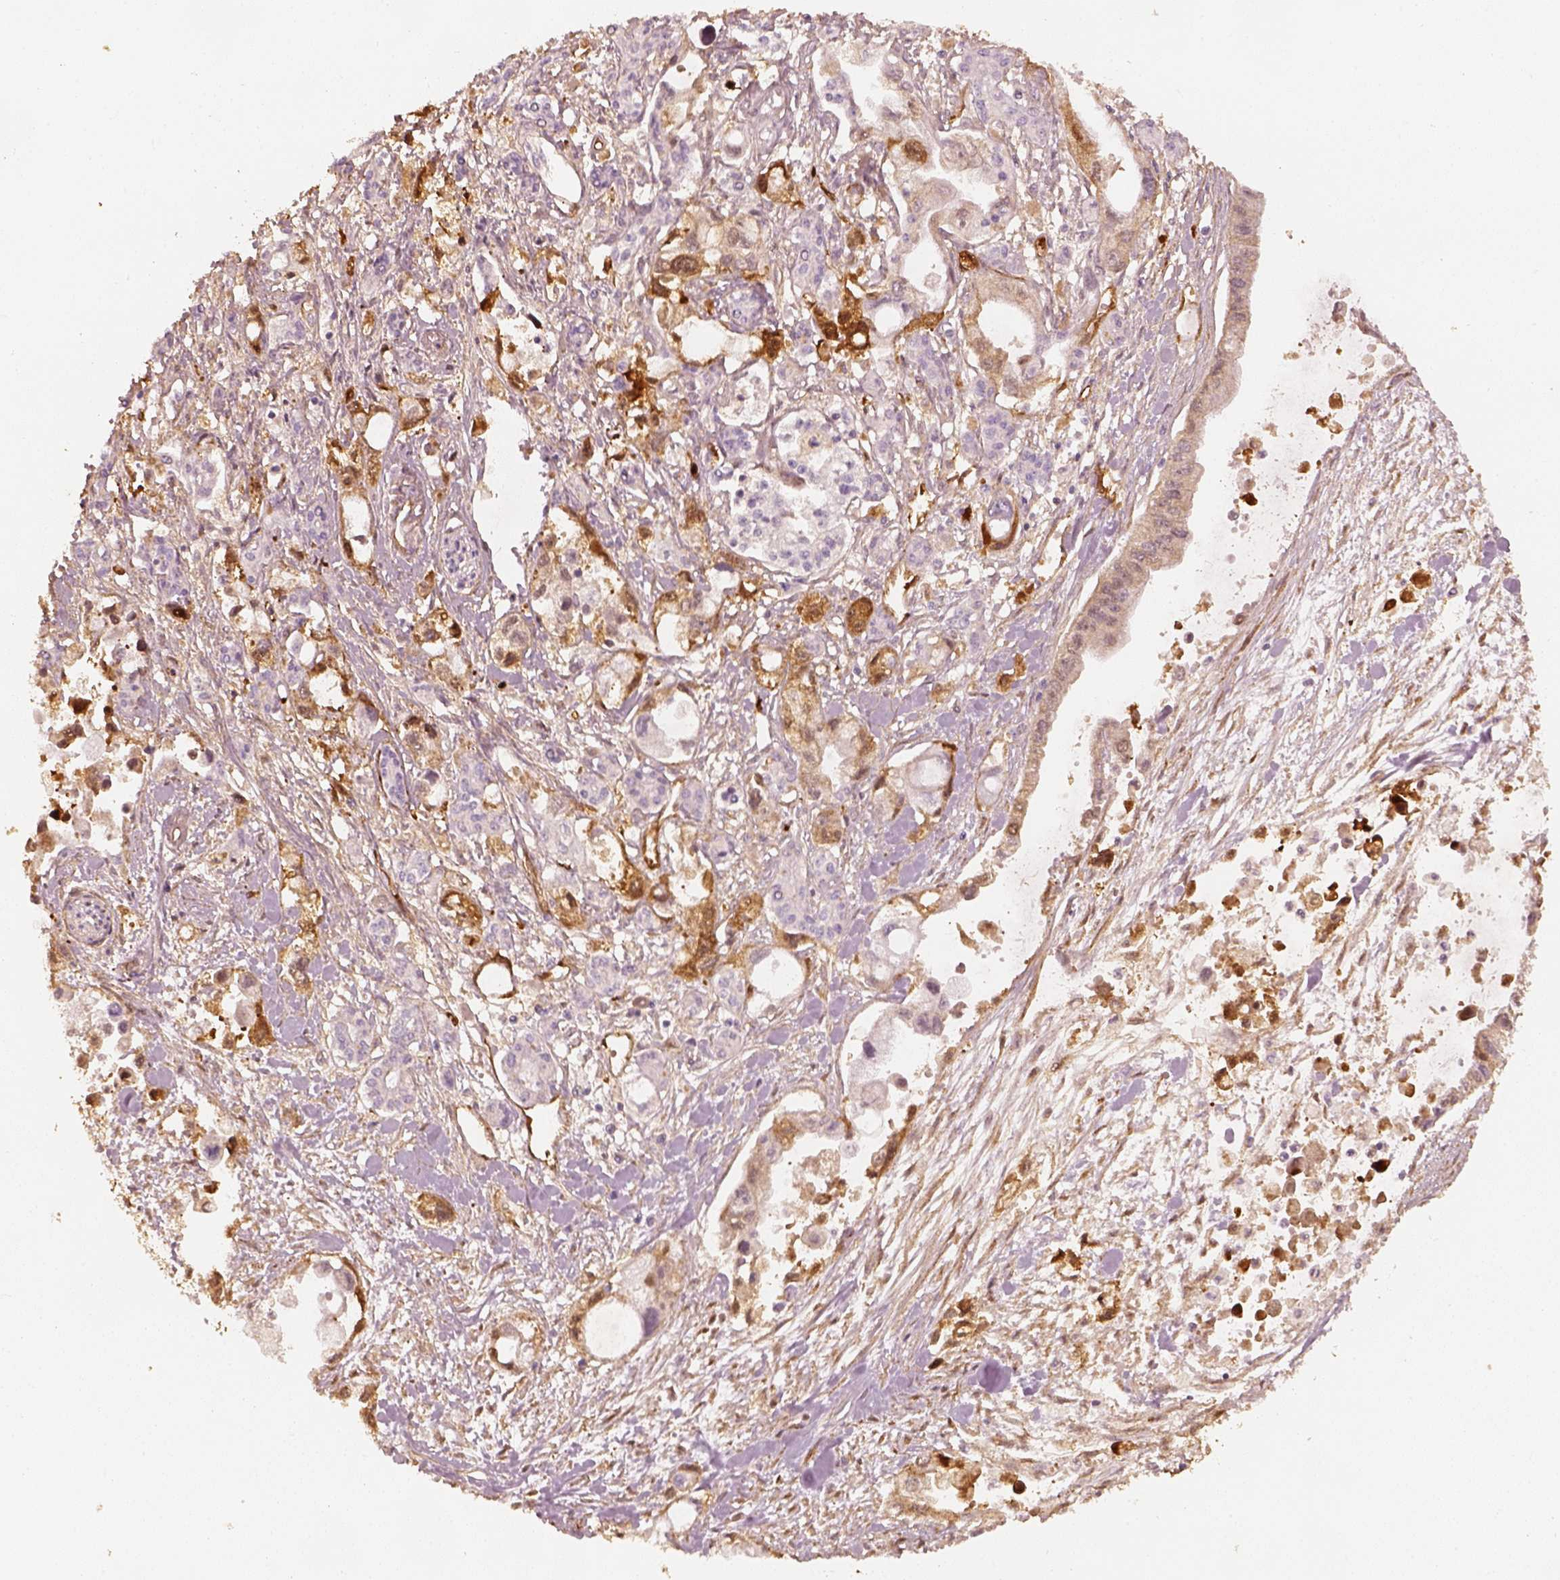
{"staining": {"intensity": "weak", "quantity": ">75%", "location": "cytoplasmic/membranous"}, "tissue": "pancreatic cancer", "cell_type": "Tumor cells", "image_type": "cancer", "snomed": [{"axis": "morphology", "description": "Adenocarcinoma, NOS"}, {"axis": "topography", "description": "Pancreas"}], "caption": "Immunohistochemical staining of adenocarcinoma (pancreatic) reveals low levels of weak cytoplasmic/membranous protein expression in about >75% of tumor cells.", "gene": "FSCN1", "patient": {"sex": "female", "age": 61}}